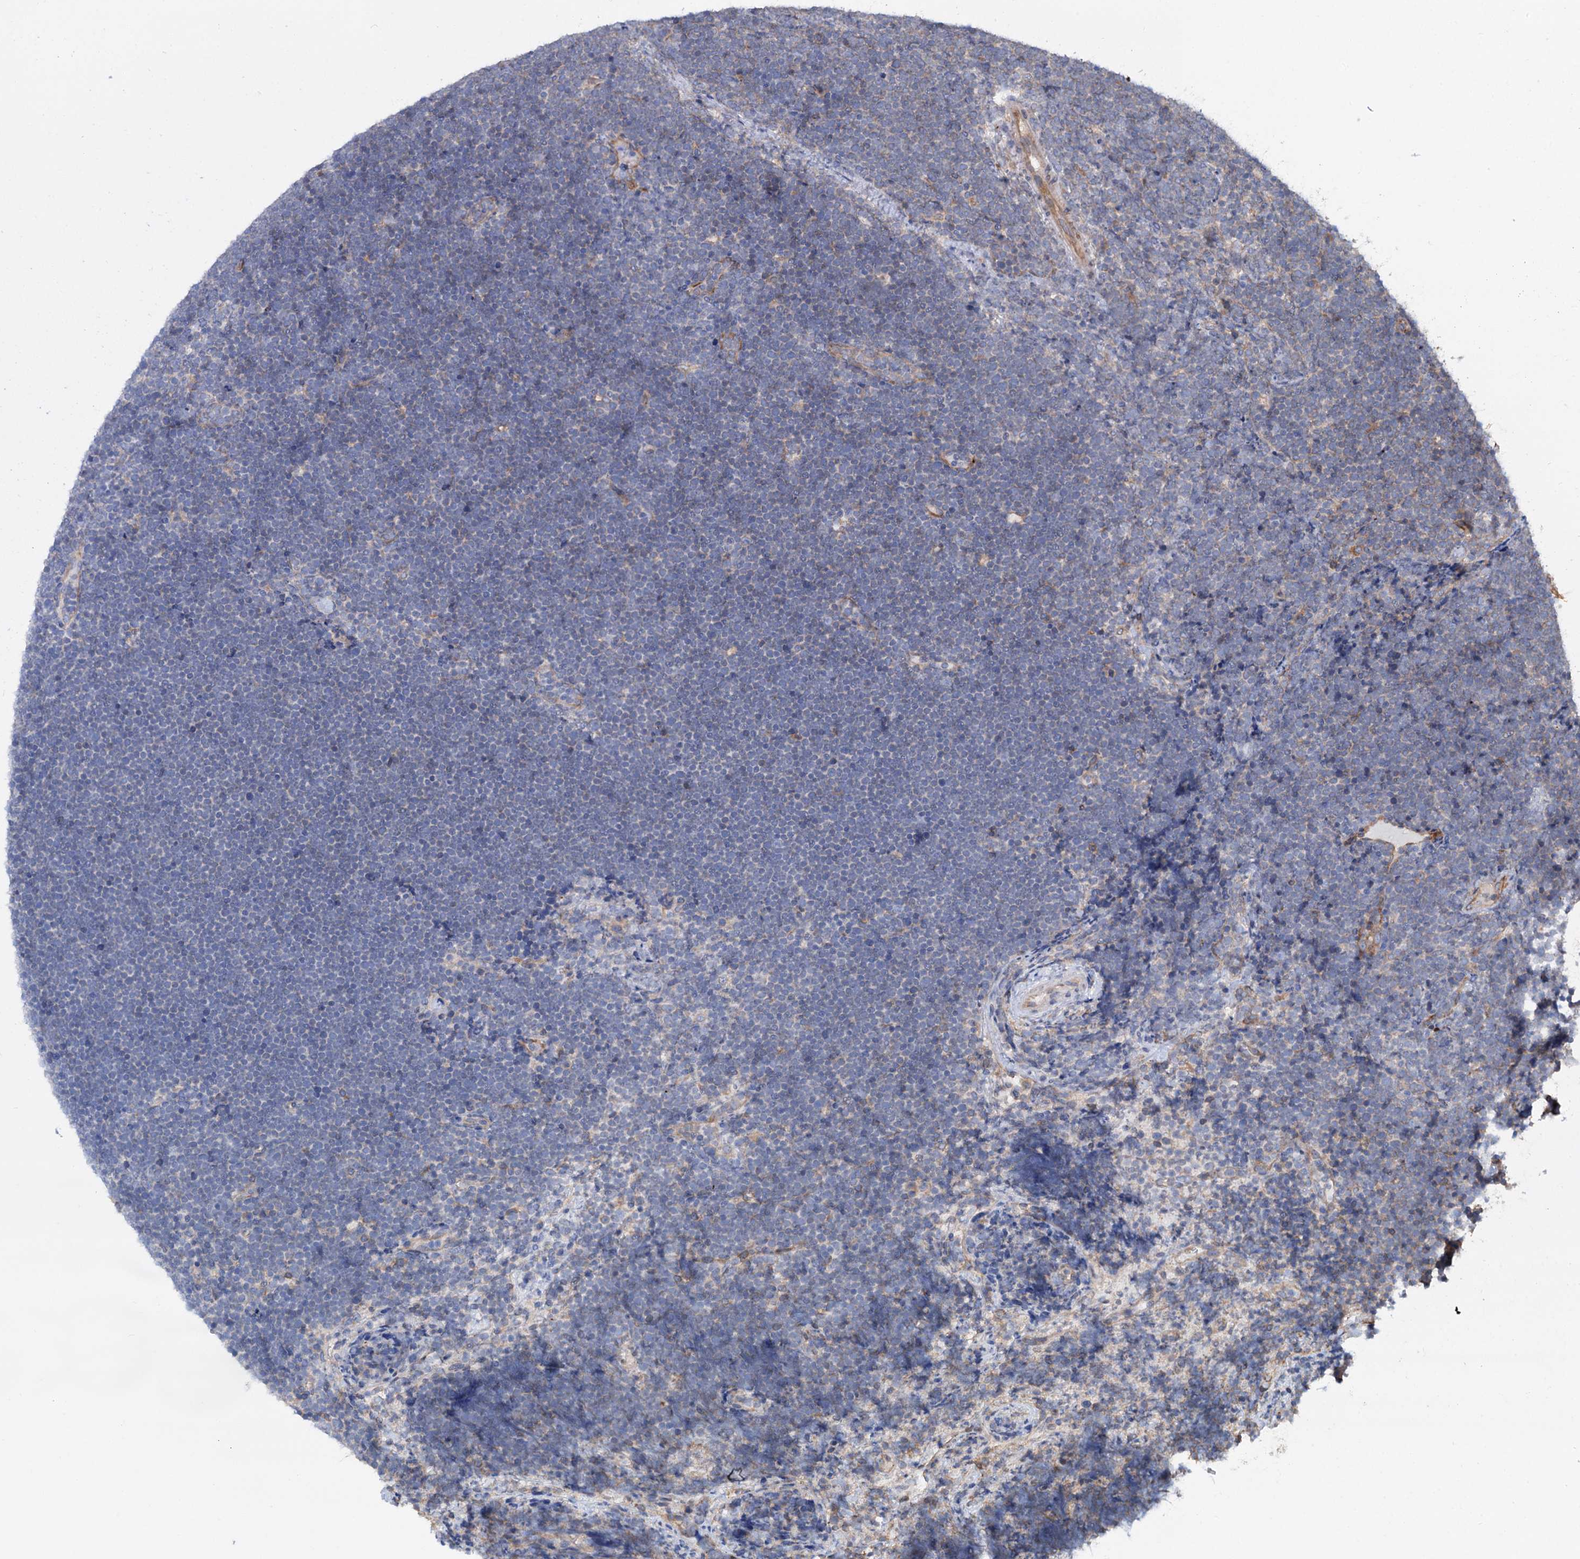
{"staining": {"intensity": "negative", "quantity": "none", "location": "none"}, "tissue": "lymphoma", "cell_type": "Tumor cells", "image_type": "cancer", "snomed": [{"axis": "morphology", "description": "Malignant lymphoma, non-Hodgkin's type, High grade"}, {"axis": "topography", "description": "Lymph node"}], "caption": "Tumor cells are negative for protein expression in human malignant lymphoma, non-Hodgkin's type (high-grade).", "gene": "PTDSS2", "patient": {"sex": "male", "age": 13}}